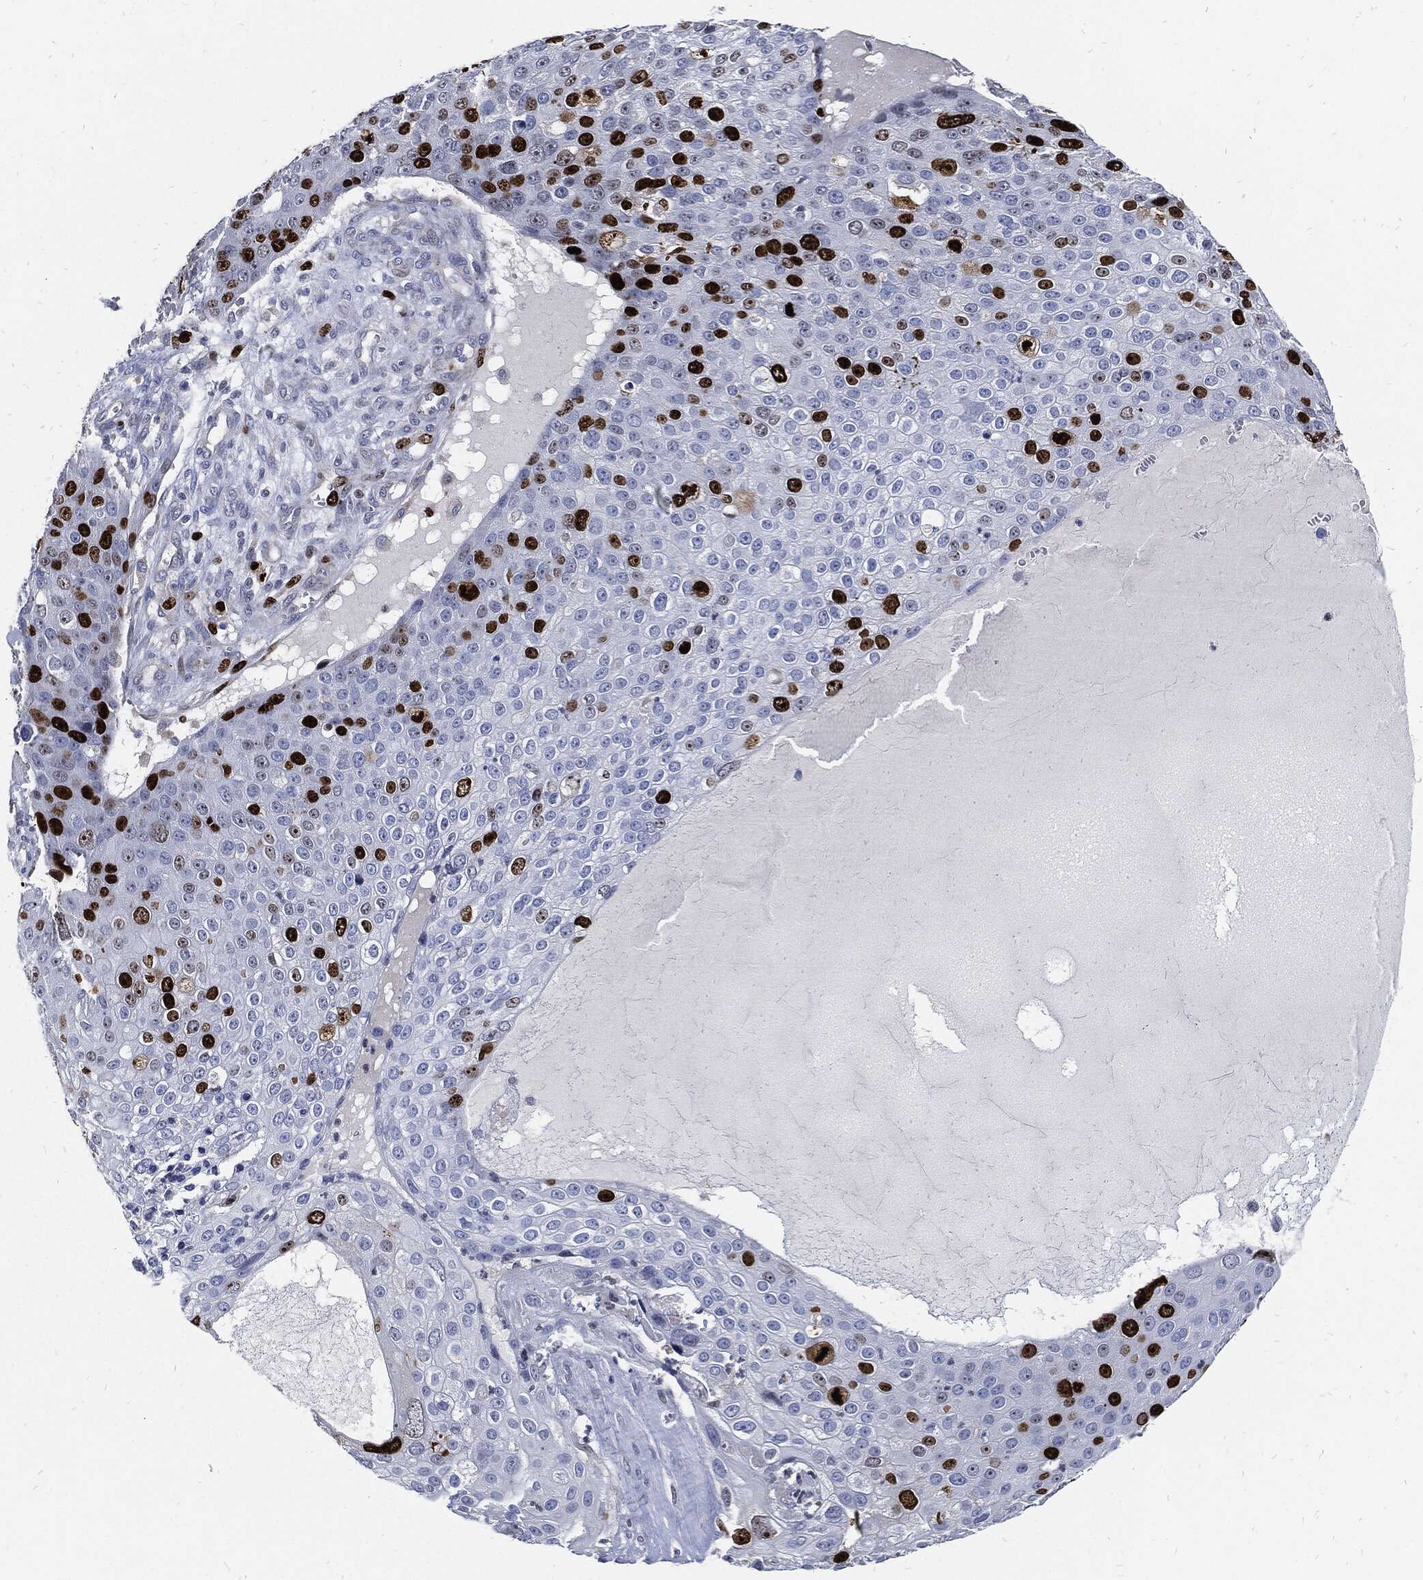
{"staining": {"intensity": "strong", "quantity": "25%-75%", "location": "nuclear"}, "tissue": "skin cancer", "cell_type": "Tumor cells", "image_type": "cancer", "snomed": [{"axis": "morphology", "description": "Squamous cell carcinoma, NOS"}, {"axis": "topography", "description": "Skin"}], "caption": "High-power microscopy captured an immunohistochemistry (IHC) photomicrograph of squamous cell carcinoma (skin), revealing strong nuclear positivity in about 25%-75% of tumor cells.", "gene": "MKI67", "patient": {"sex": "male", "age": 71}}